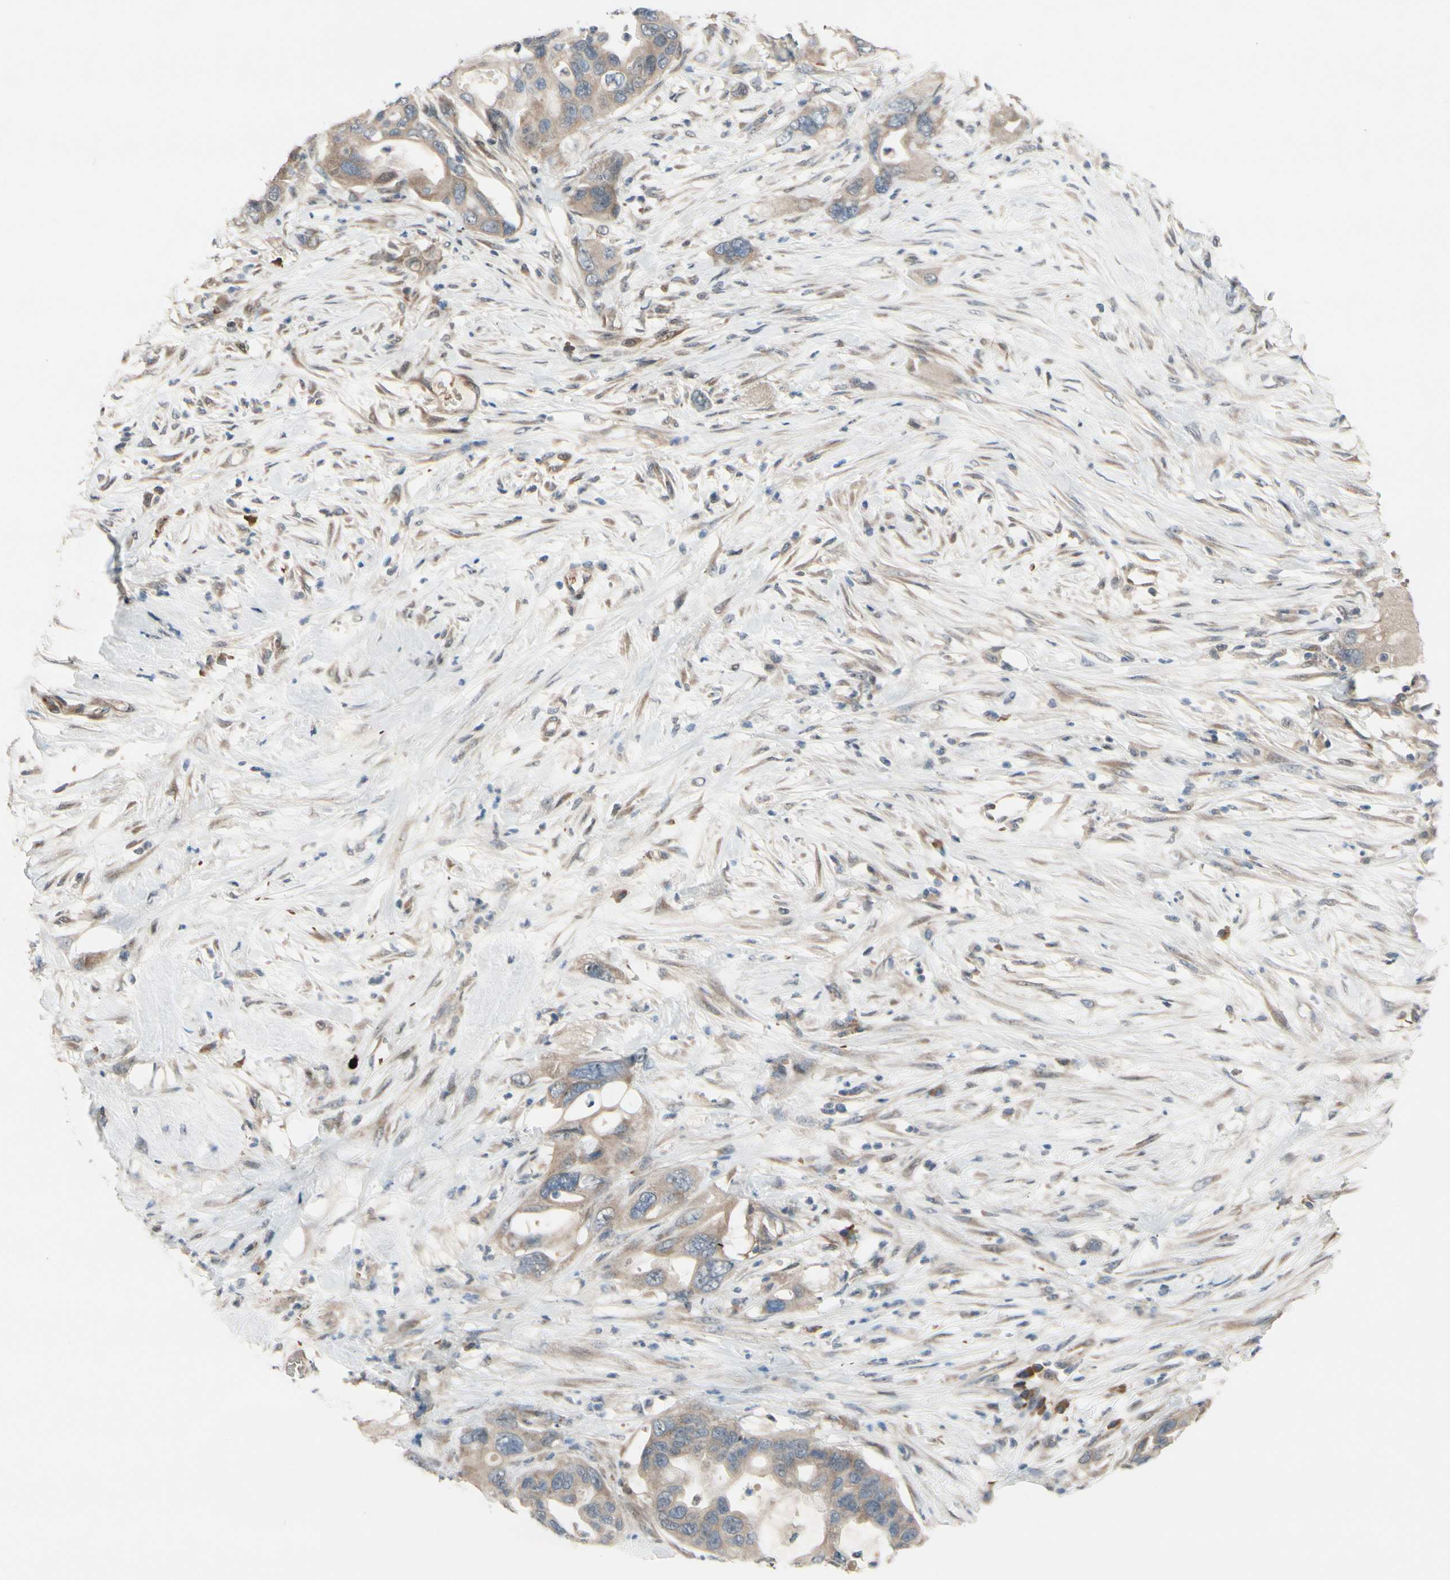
{"staining": {"intensity": "weak", "quantity": ">75%", "location": "cytoplasmic/membranous"}, "tissue": "pancreatic cancer", "cell_type": "Tumor cells", "image_type": "cancer", "snomed": [{"axis": "morphology", "description": "Adenocarcinoma, NOS"}, {"axis": "topography", "description": "Pancreas"}], "caption": "A micrograph of human adenocarcinoma (pancreatic) stained for a protein demonstrates weak cytoplasmic/membranous brown staining in tumor cells.", "gene": "SNX29", "patient": {"sex": "female", "age": 71}}